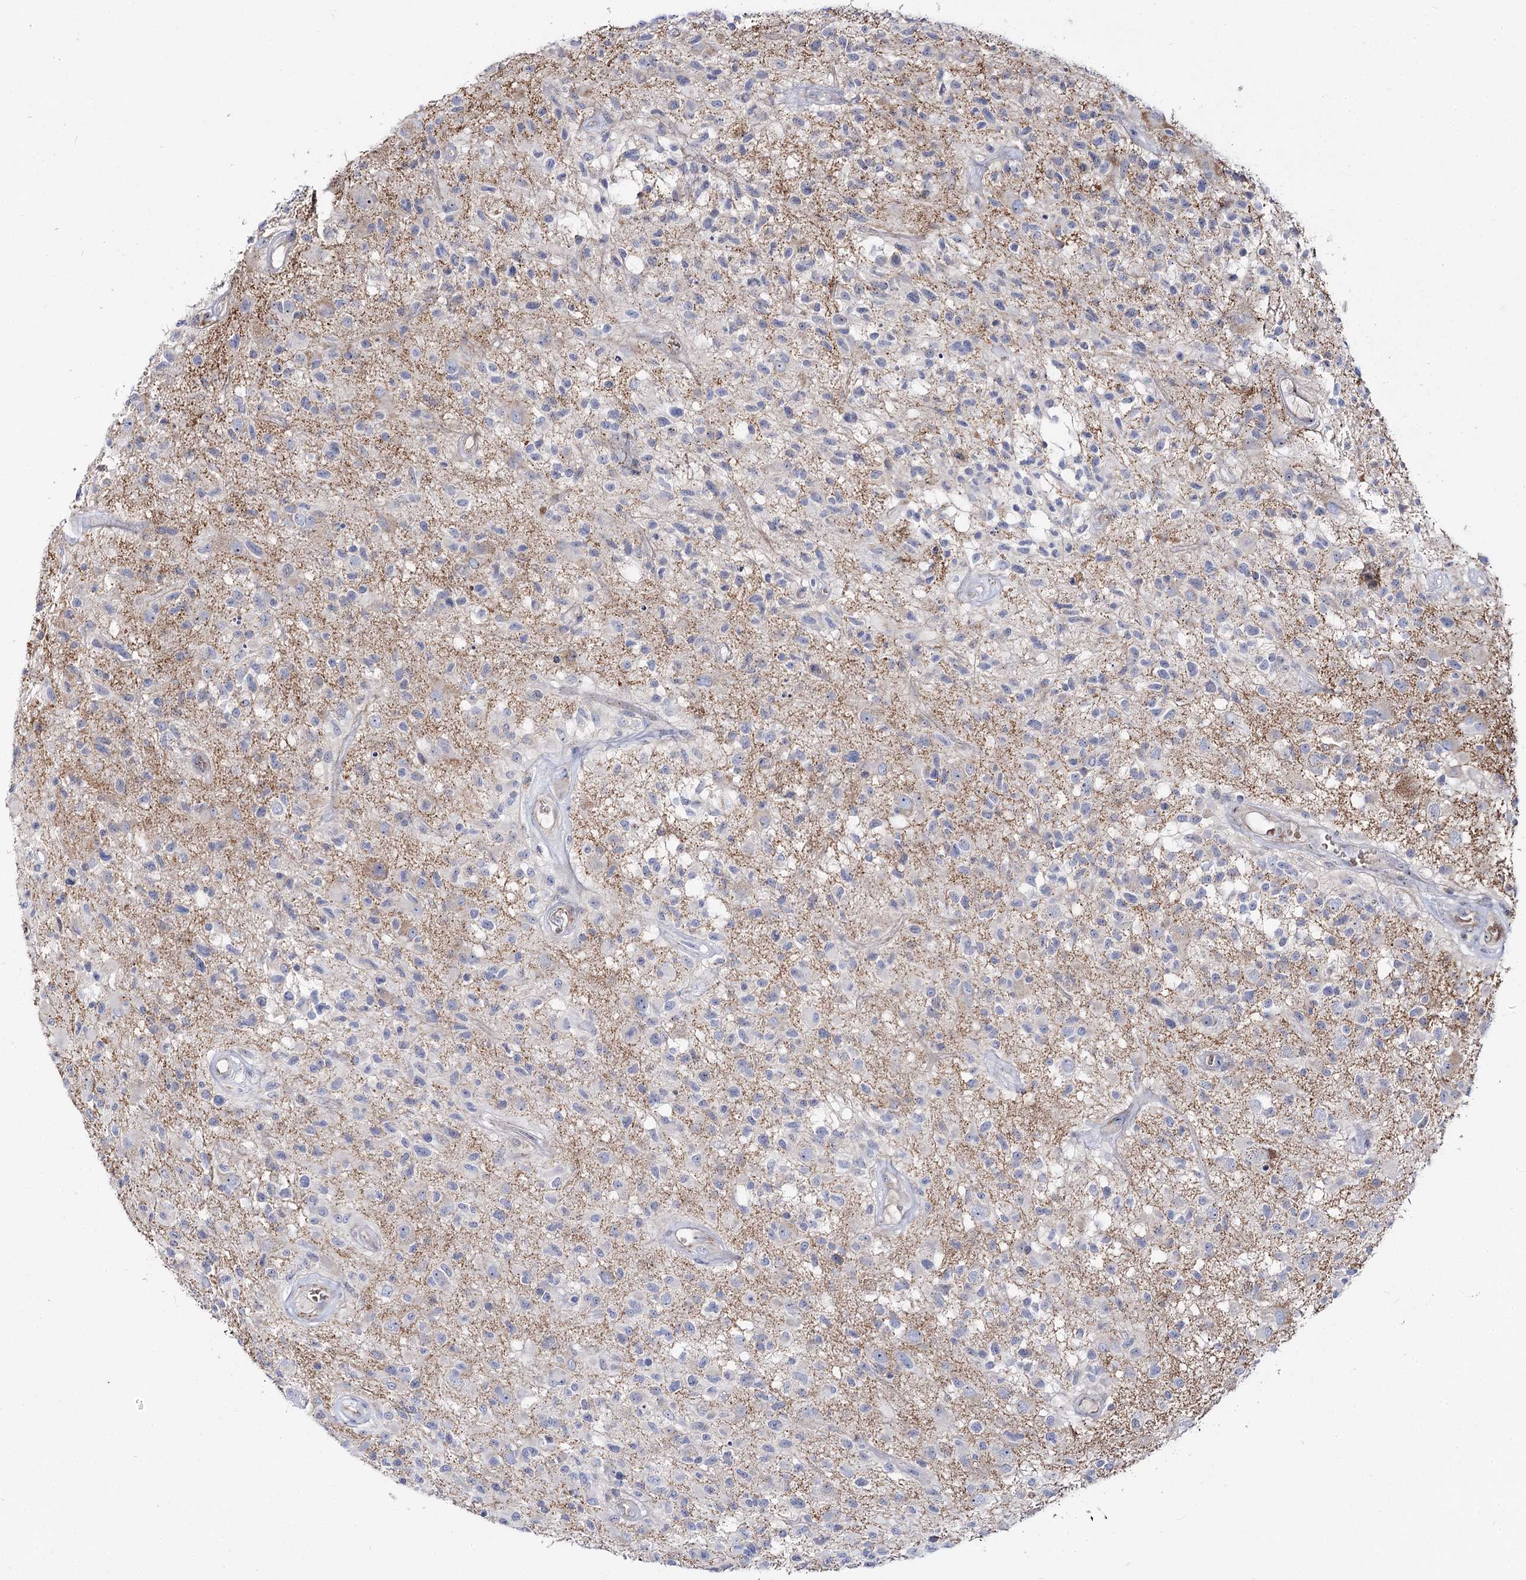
{"staining": {"intensity": "negative", "quantity": "none", "location": "none"}, "tissue": "glioma", "cell_type": "Tumor cells", "image_type": "cancer", "snomed": [{"axis": "morphology", "description": "Glioma, malignant, High grade"}, {"axis": "morphology", "description": "Glioblastoma, NOS"}, {"axis": "topography", "description": "Brain"}], "caption": "Immunohistochemical staining of malignant glioma (high-grade) demonstrates no significant expression in tumor cells.", "gene": "SUOX", "patient": {"sex": "male", "age": 60}}